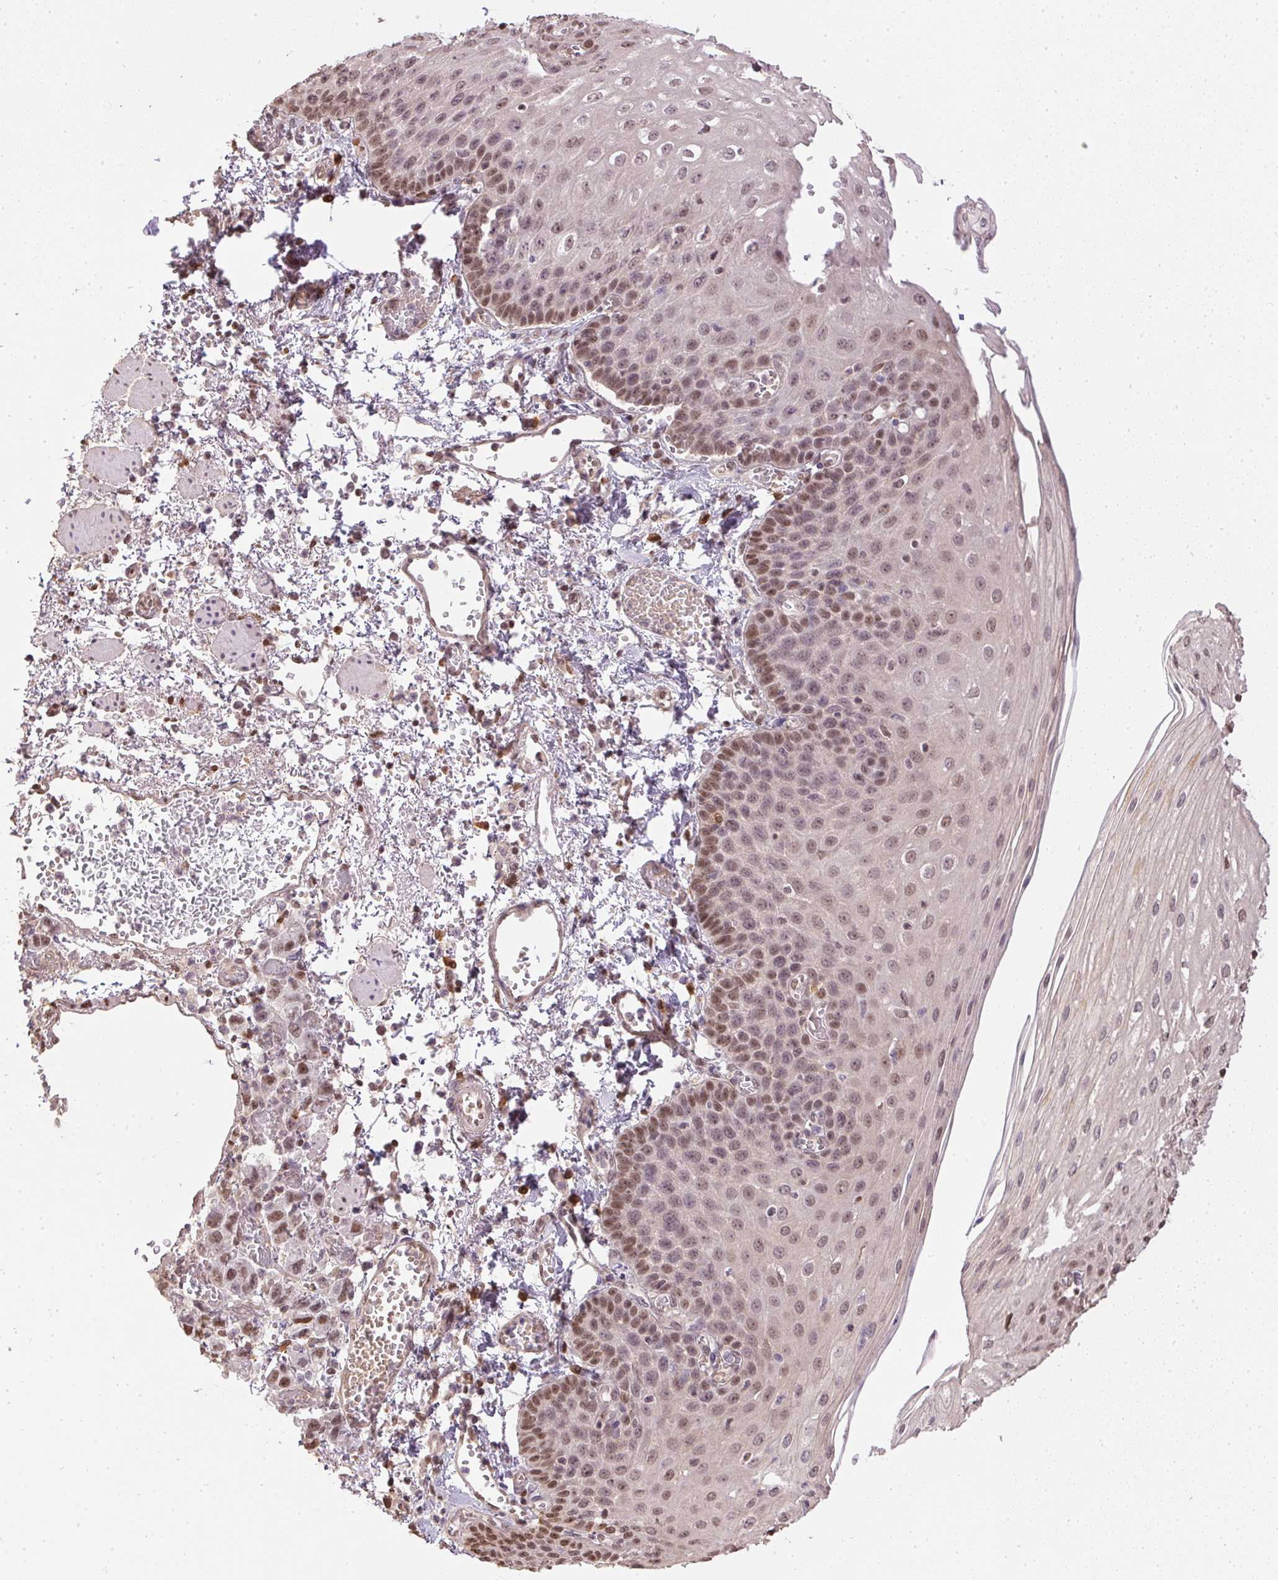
{"staining": {"intensity": "moderate", "quantity": "25%-75%", "location": "nuclear"}, "tissue": "esophagus", "cell_type": "Squamous epithelial cells", "image_type": "normal", "snomed": [{"axis": "morphology", "description": "Normal tissue, NOS"}, {"axis": "morphology", "description": "Adenocarcinoma, NOS"}, {"axis": "topography", "description": "Esophagus"}], "caption": "IHC staining of benign esophagus, which displays medium levels of moderate nuclear positivity in about 25%-75% of squamous epithelial cells indicating moderate nuclear protein staining. The staining was performed using DAB (3,3'-diaminobenzidine) (brown) for protein detection and nuclei were counterstained in hematoxylin (blue).", "gene": "TPI1", "patient": {"sex": "male", "age": 81}}